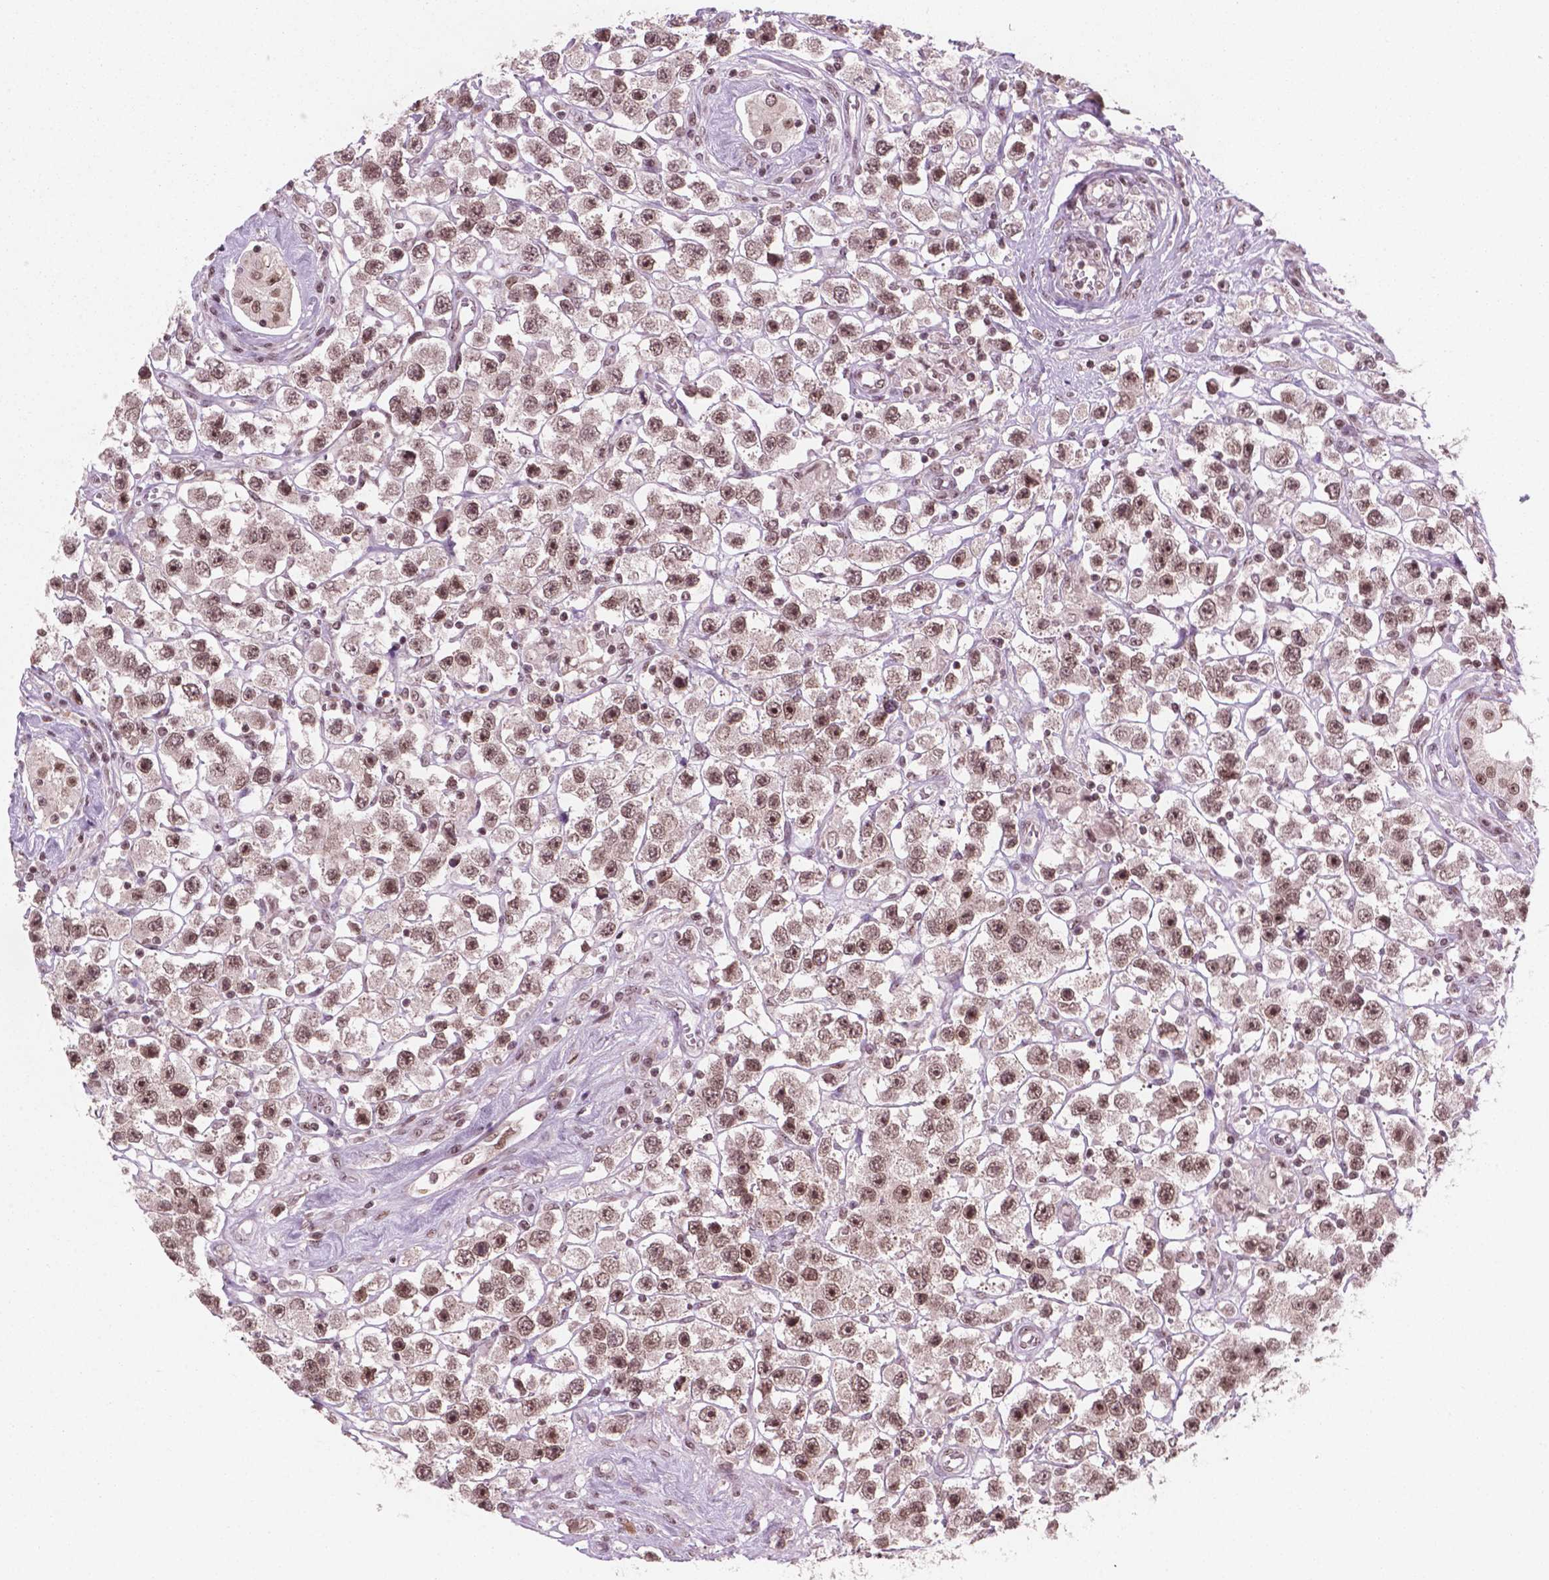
{"staining": {"intensity": "moderate", "quantity": ">75%", "location": "nuclear"}, "tissue": "testis cancer", "cell_type": "Tumor cells", "image_type": "cancer", "snomed": [{"axis": "morphology", "description": "Seminoma, NOS"}, {"axis": "topography", "description": "Testis"}], "caption": "Protein staining exhibits moderate nuclear staining in approximately >75% of tumor cells in seminoma (testis).", "gene": "POLR2E", "patient": {"sex": "male", "age": 45}}